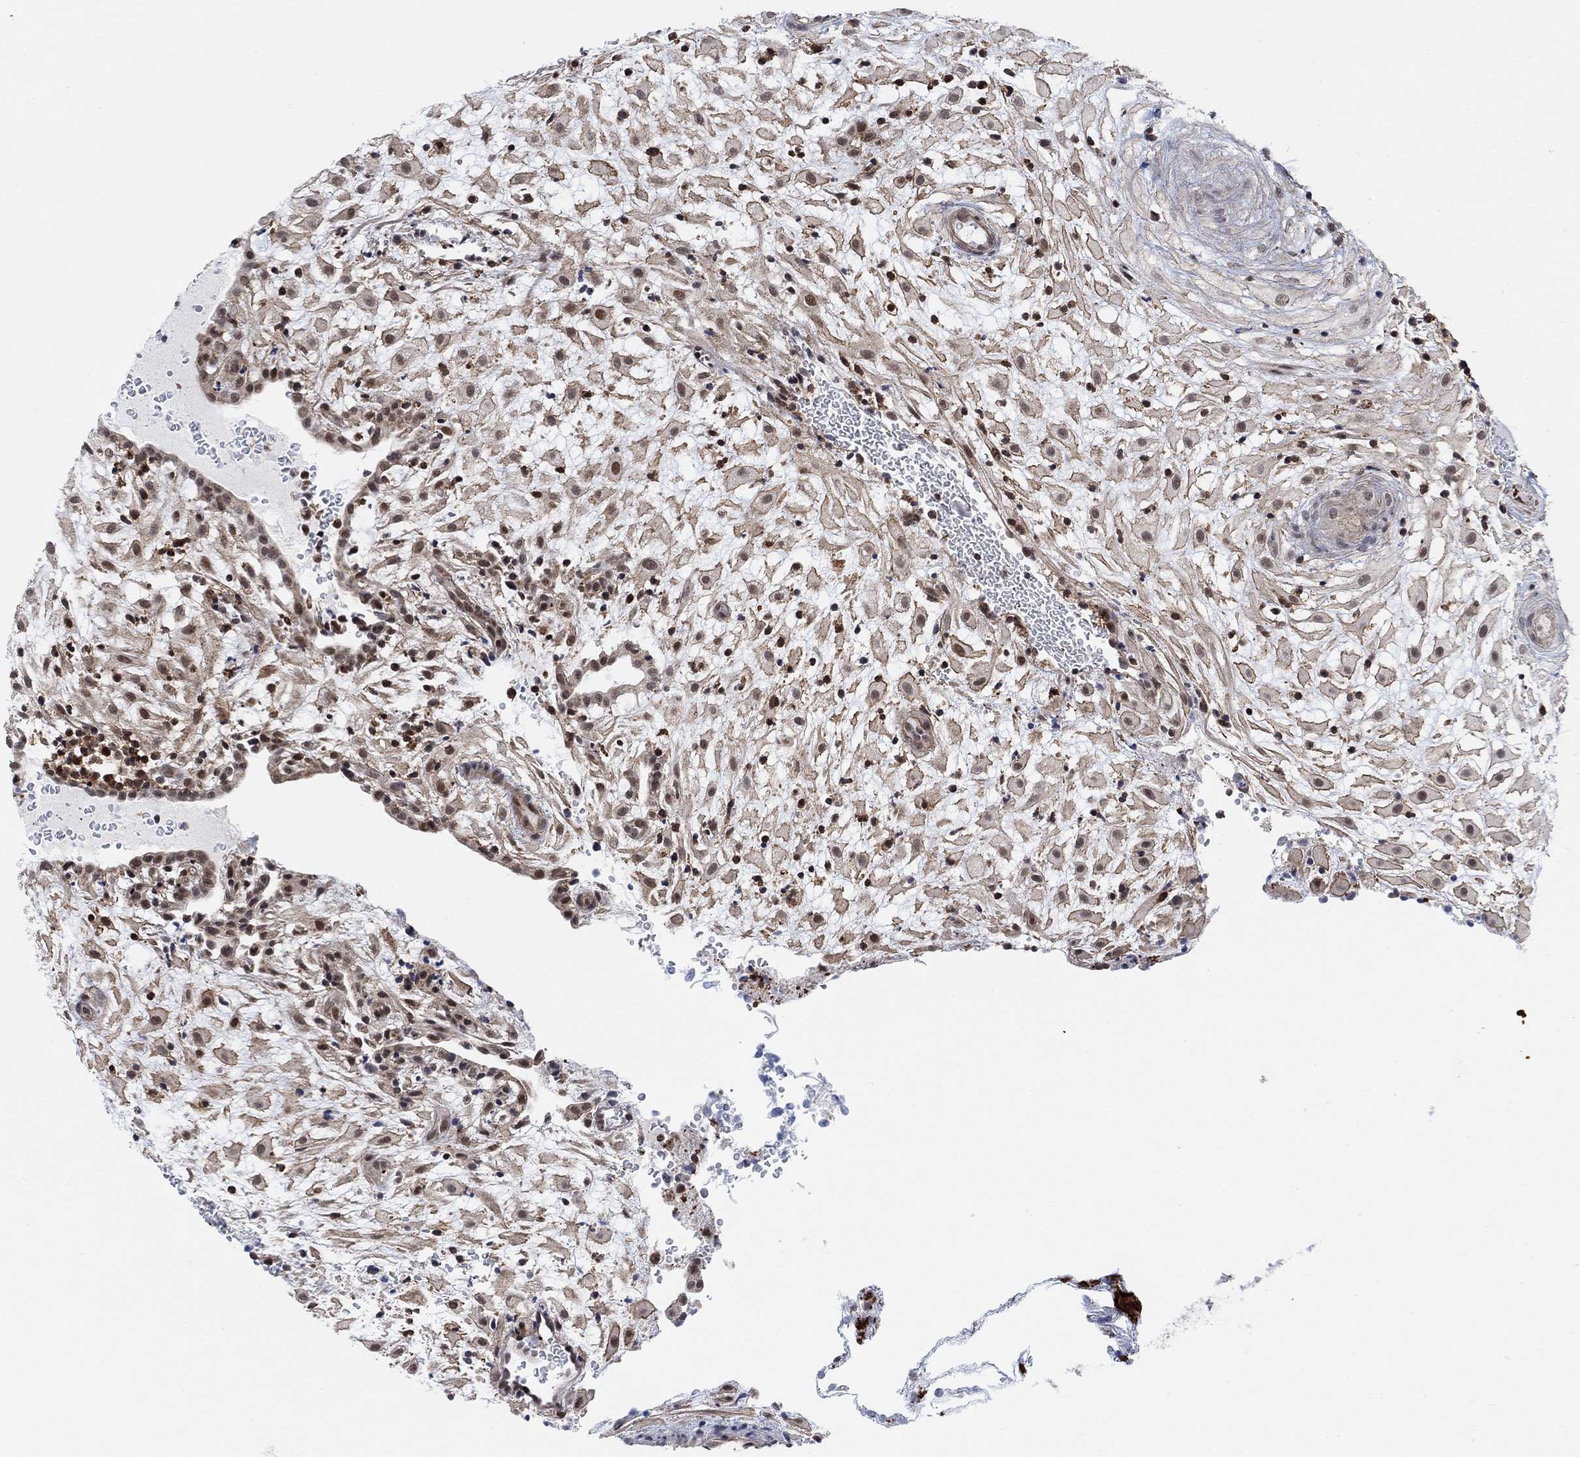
{"staining": {"intensity": "strong", "quantity": "25%-75%", "location": "nuclear"}, "tissue": "placenta", "cell_type": "Decidual cells", "image_type": "normal", "snomed": [{"axis": "morphology", "description": "Normal tissue, NOS"}, {"axis": "topography", "description": "Placenta"}], "caption": "Strong nuclear expression for a protein is appreciated in about 25%-75% of decidual cells of normal placenta using immunohistochemistry (IHC).", "gene": "PWWP2B", "patient": {"sex": "female", "age": 24}}